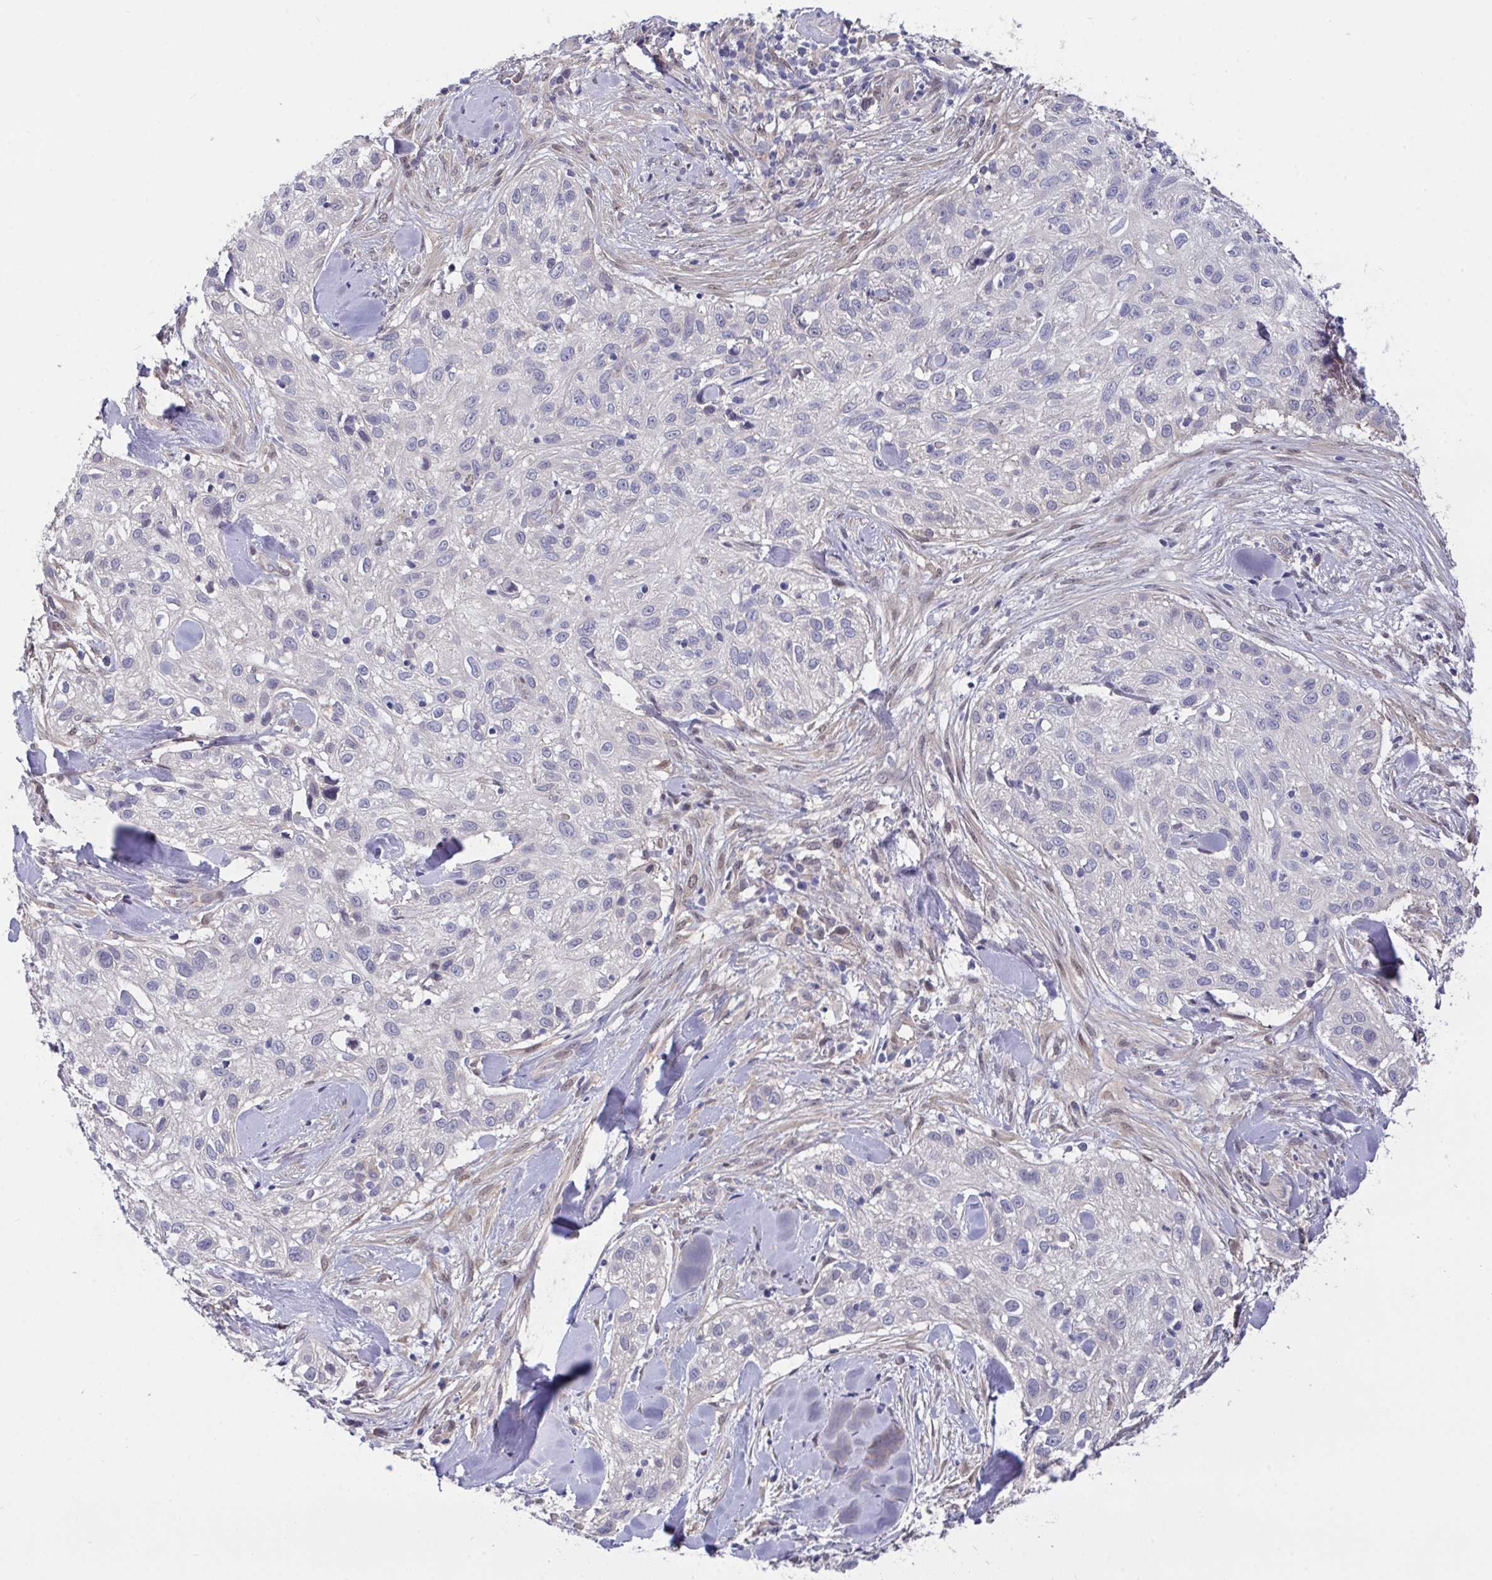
{"staining": {"intensity": "negative", "quantity": "none", "location": "none"}, "tissue": "skin cancer", "cell_type": "Tumor cells", "image_type": "cancer", "snomed": [{"axis": "morphology", "description": "Squamous cell carcinoma, NOS"}, {"axis": "topography", "description": "Skin"}], "caption": "Protein analysis of skin cancer (squamous cell carcinoma) exhibits no significant positivity in tumor cells.", "gene": "L3HYPDH", "patient": {"sex": "male", "age": 82}}